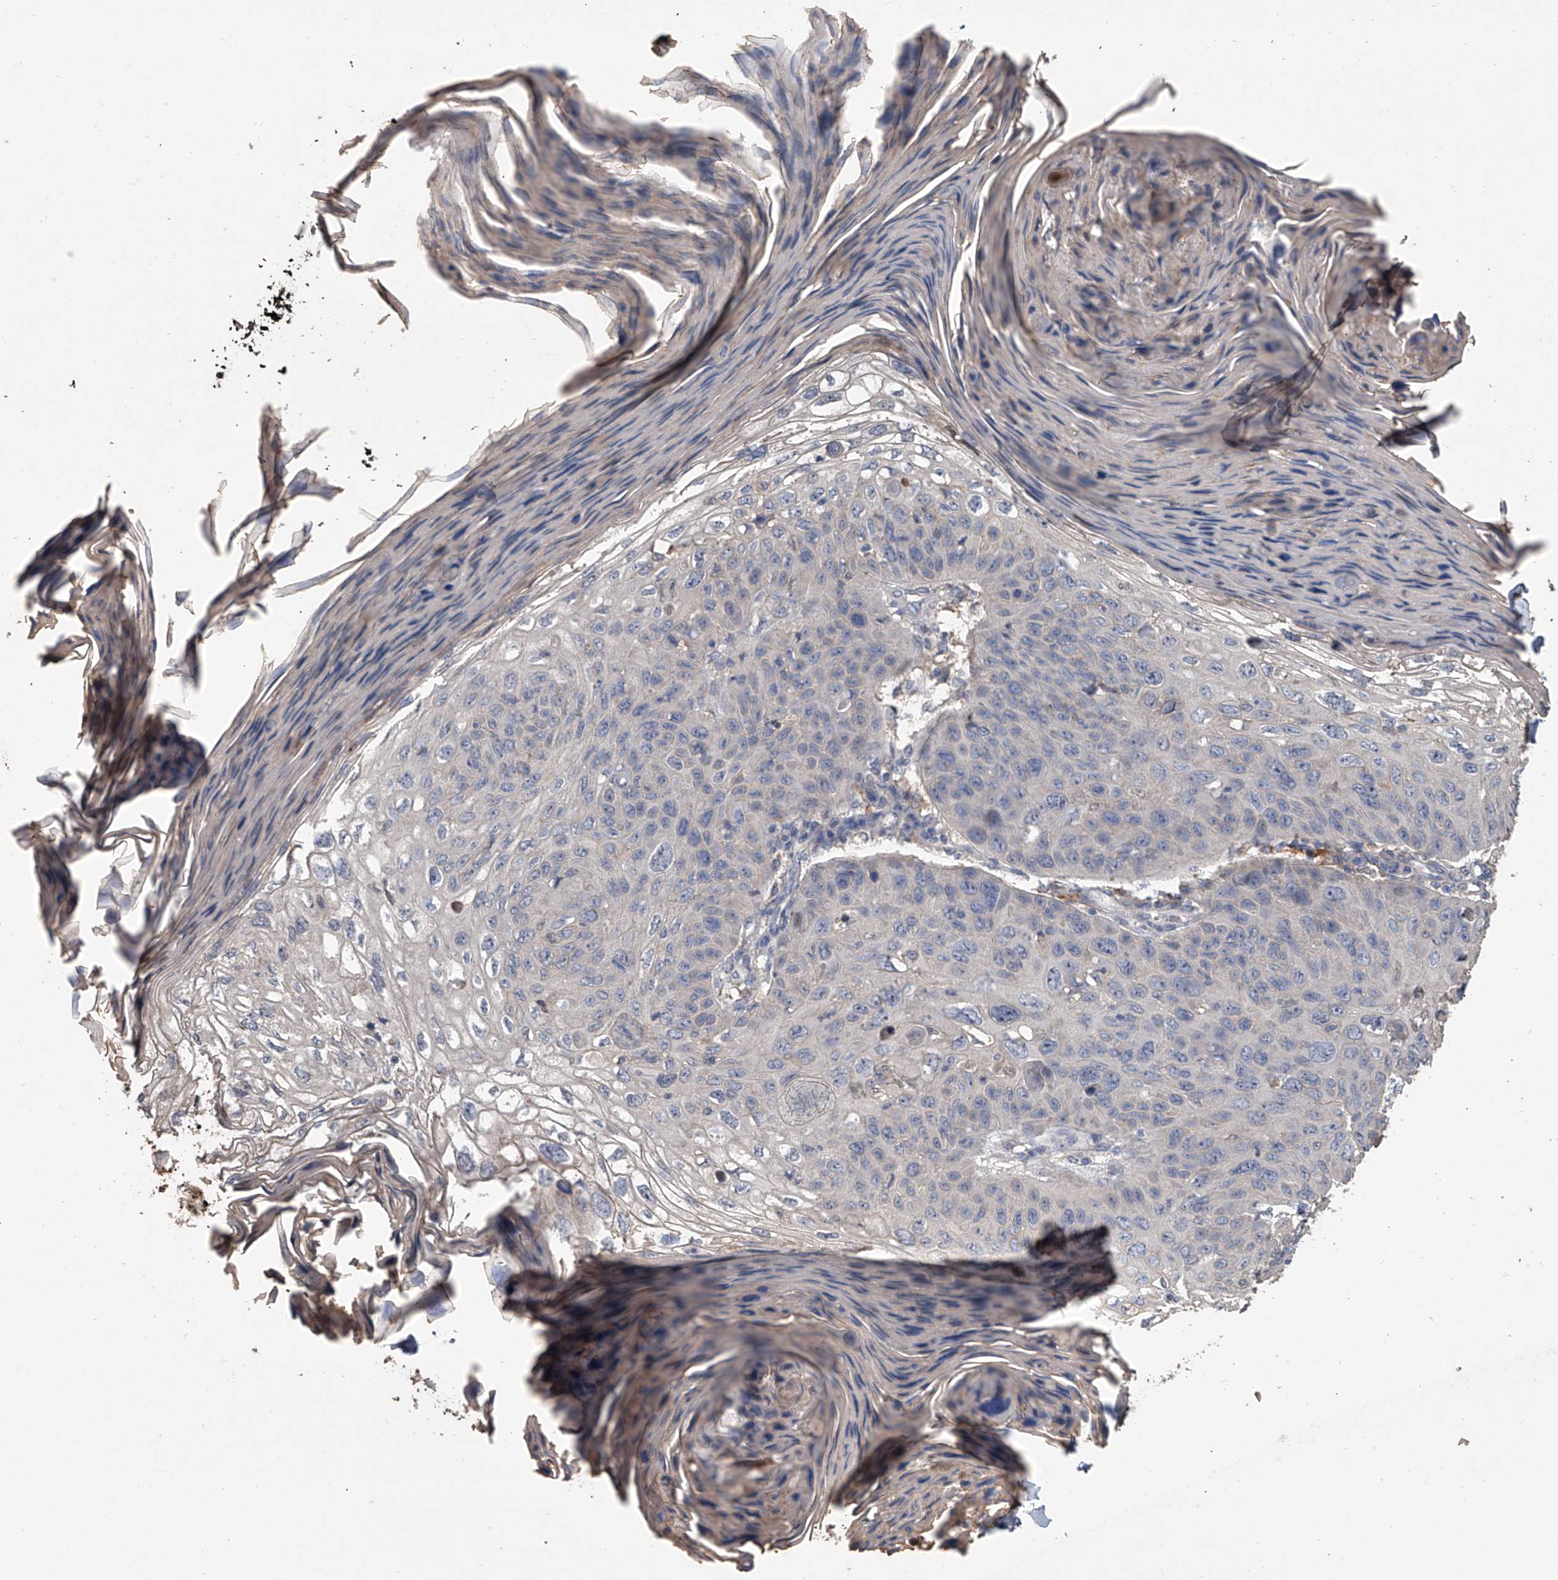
{"staining": {"intensity": "negative", "quantity": "none", "location": "none"}, "tissue": "skin cancer", "cell_type": "Tumor cells", "image_type": "cancer", "snomed": [{"axis": "morphology", "description": "Squamous cell carcinoma, NOS"}, {"axis": "topography", "description": "Skin"}], "caption": "Histopathology image shows no significant protein positivity in tumor cells of skin squamous cell carcinoma.", "gene": "DOCK9", "patient": {"sex": "female", "age": 90}}